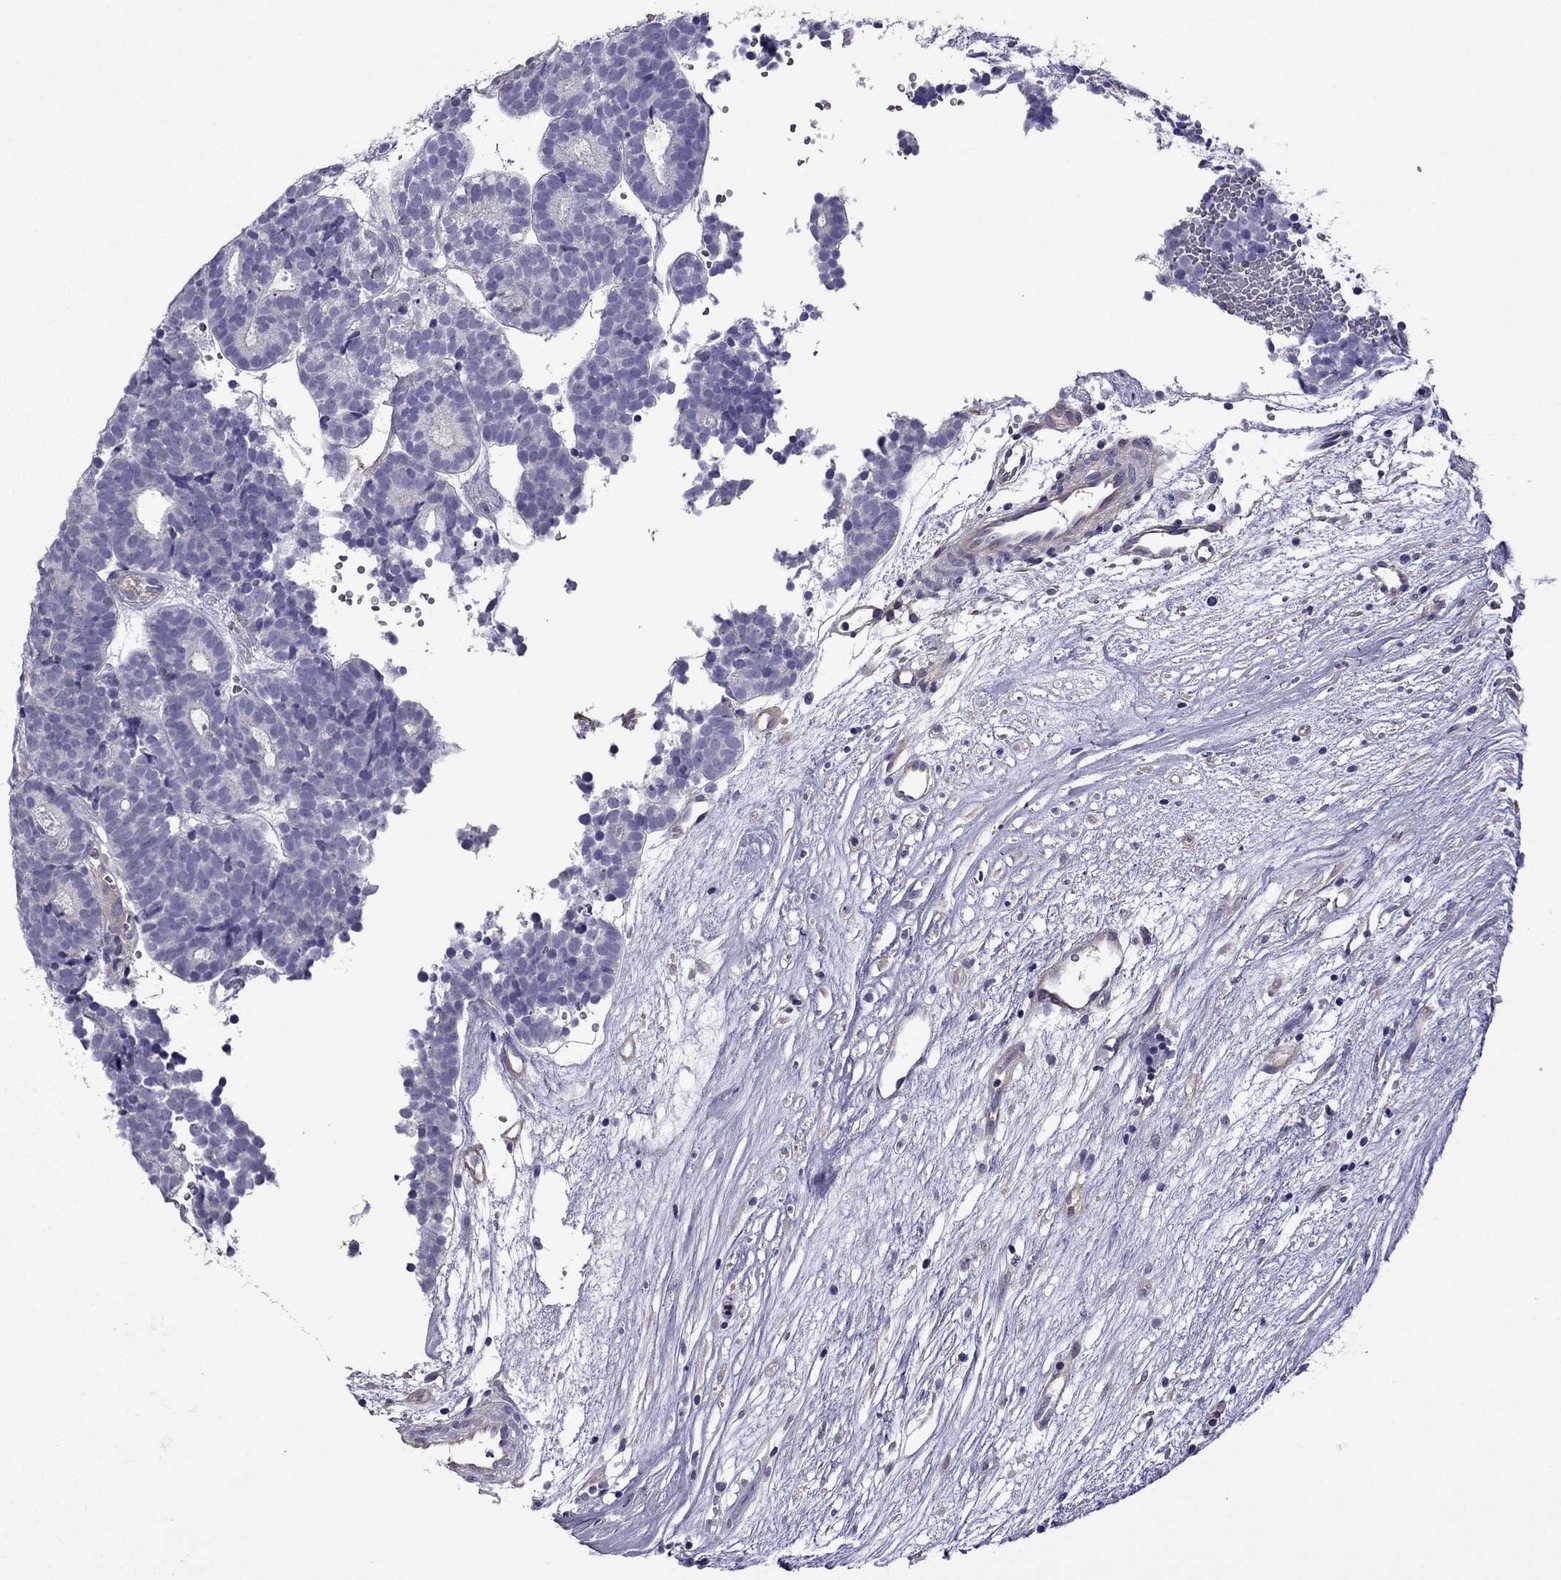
{"staining": {"intensity": "negative", "quantity": "none", "location": "none"}, "tissue": "head and neck cancer", "cell_type": "Tumor cells", "image_type": "cancer", "snomed": [{"axis": "morphology", "description": "Adenocarcinoma, NOS"}, {"axis": "topography", "description": "Head-Neck"}], "caption": "This is a histopathology image of immunohistochemistry (IHC) staining of head and neck cancer, which shows no positivity in tumor cells. Nuclei are stained in blue.", "gene": "GJA8", "patient": {"sex": "female", "age": 81}}